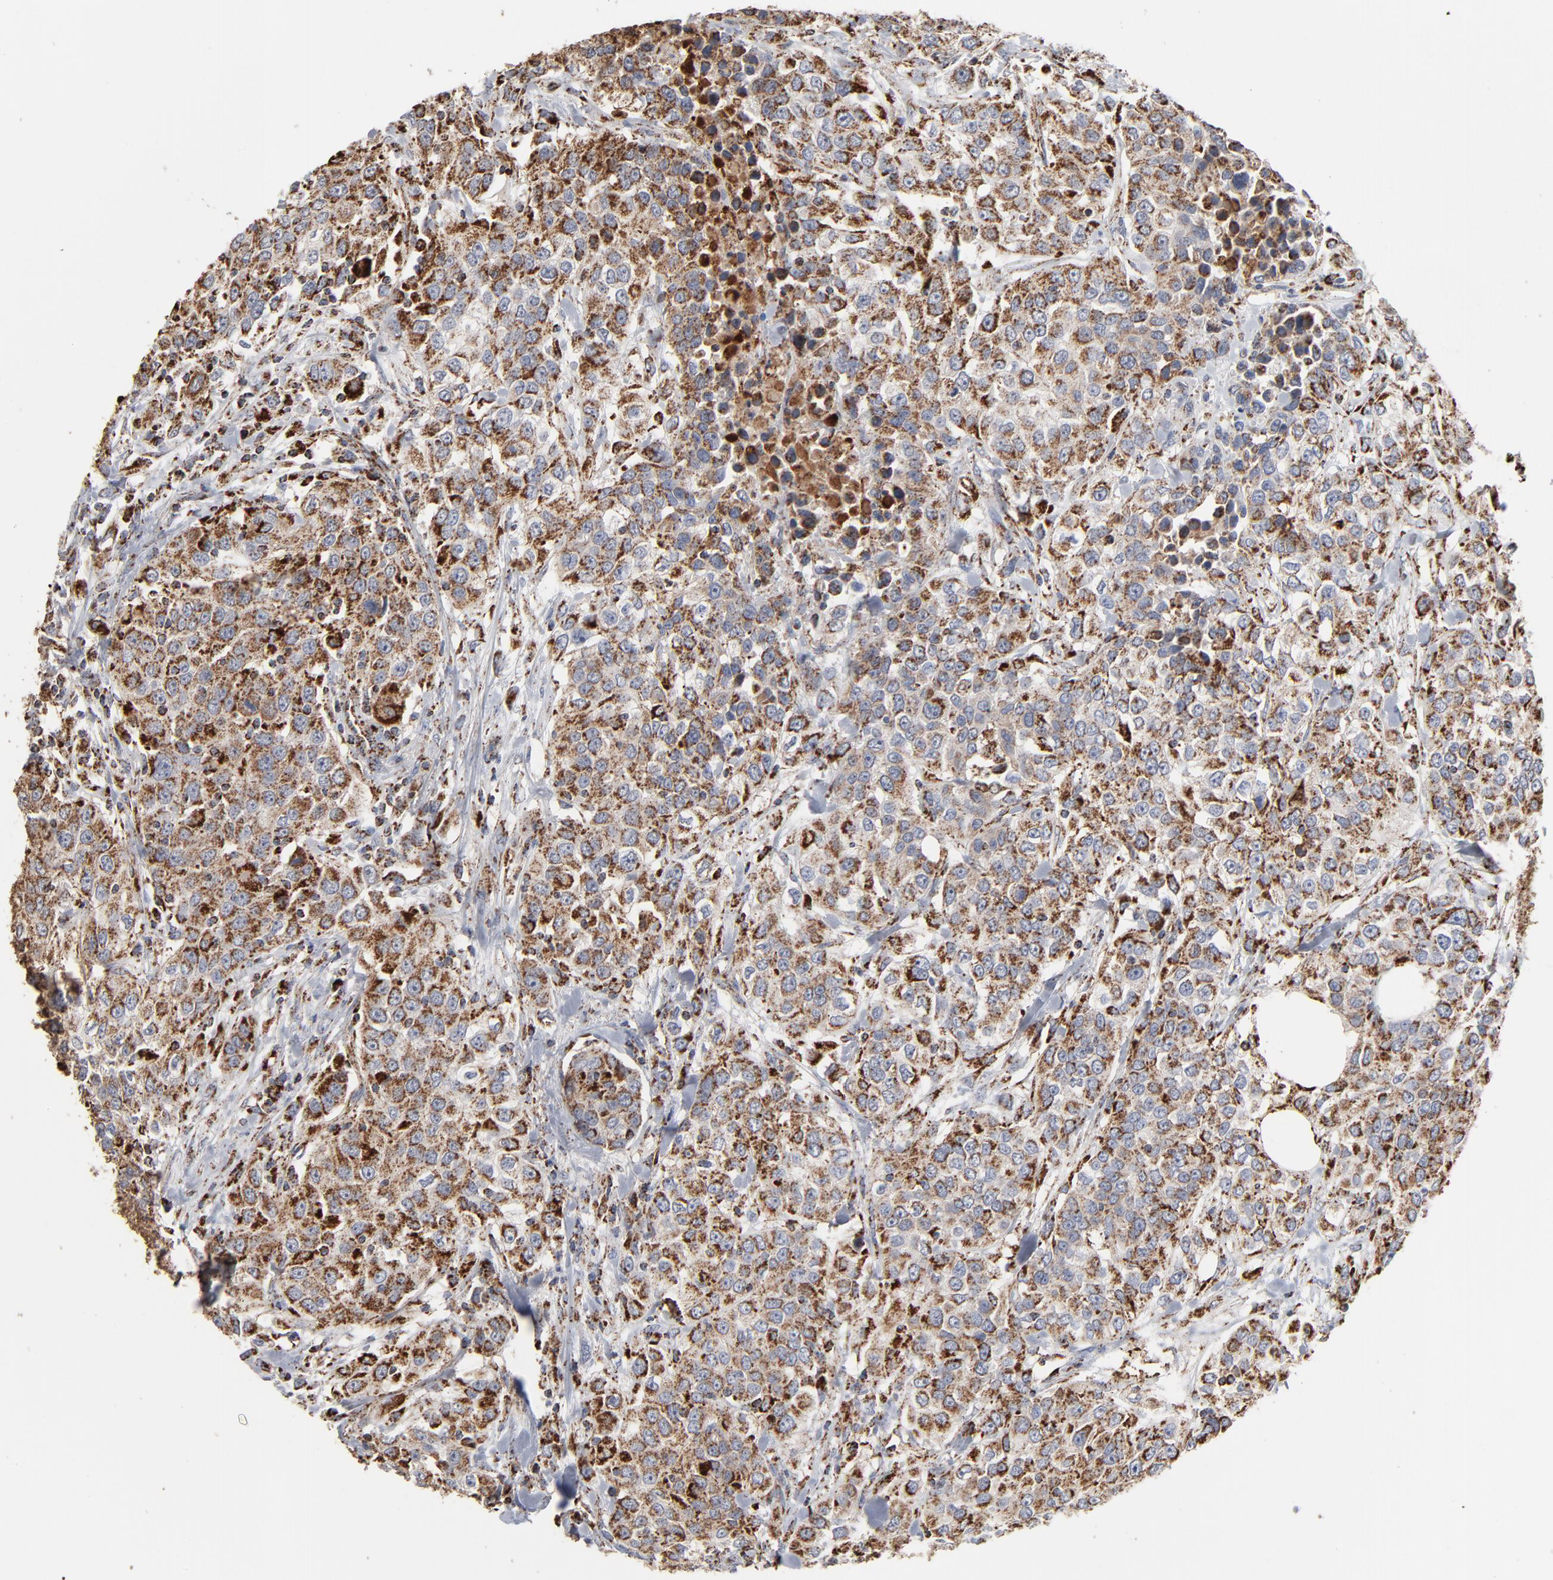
{"staining": {"intensity": "strong", "quantity": ">75%", "location": "cytoplasmic/membranous"}, "tissue": "urothelial cancer", "cell_type": "Tumor cells", "image_type": "cancer", "snomed": [{"axis": "morphology", "description": "Urothelial carcinoma, High grade"}, {"axis": "topography", "description": "Urinary bladder"}], "caption": "Immunohistochemistry (DAB (3,3'-diaminobenzidine)) staining of human urothelial cancer displays strong cytoplasmic/membranous protein positivity in approximately >75% of tumor cells.", "gene": "UQCRC1", "patient": {"sex": "female", "age": 80}}